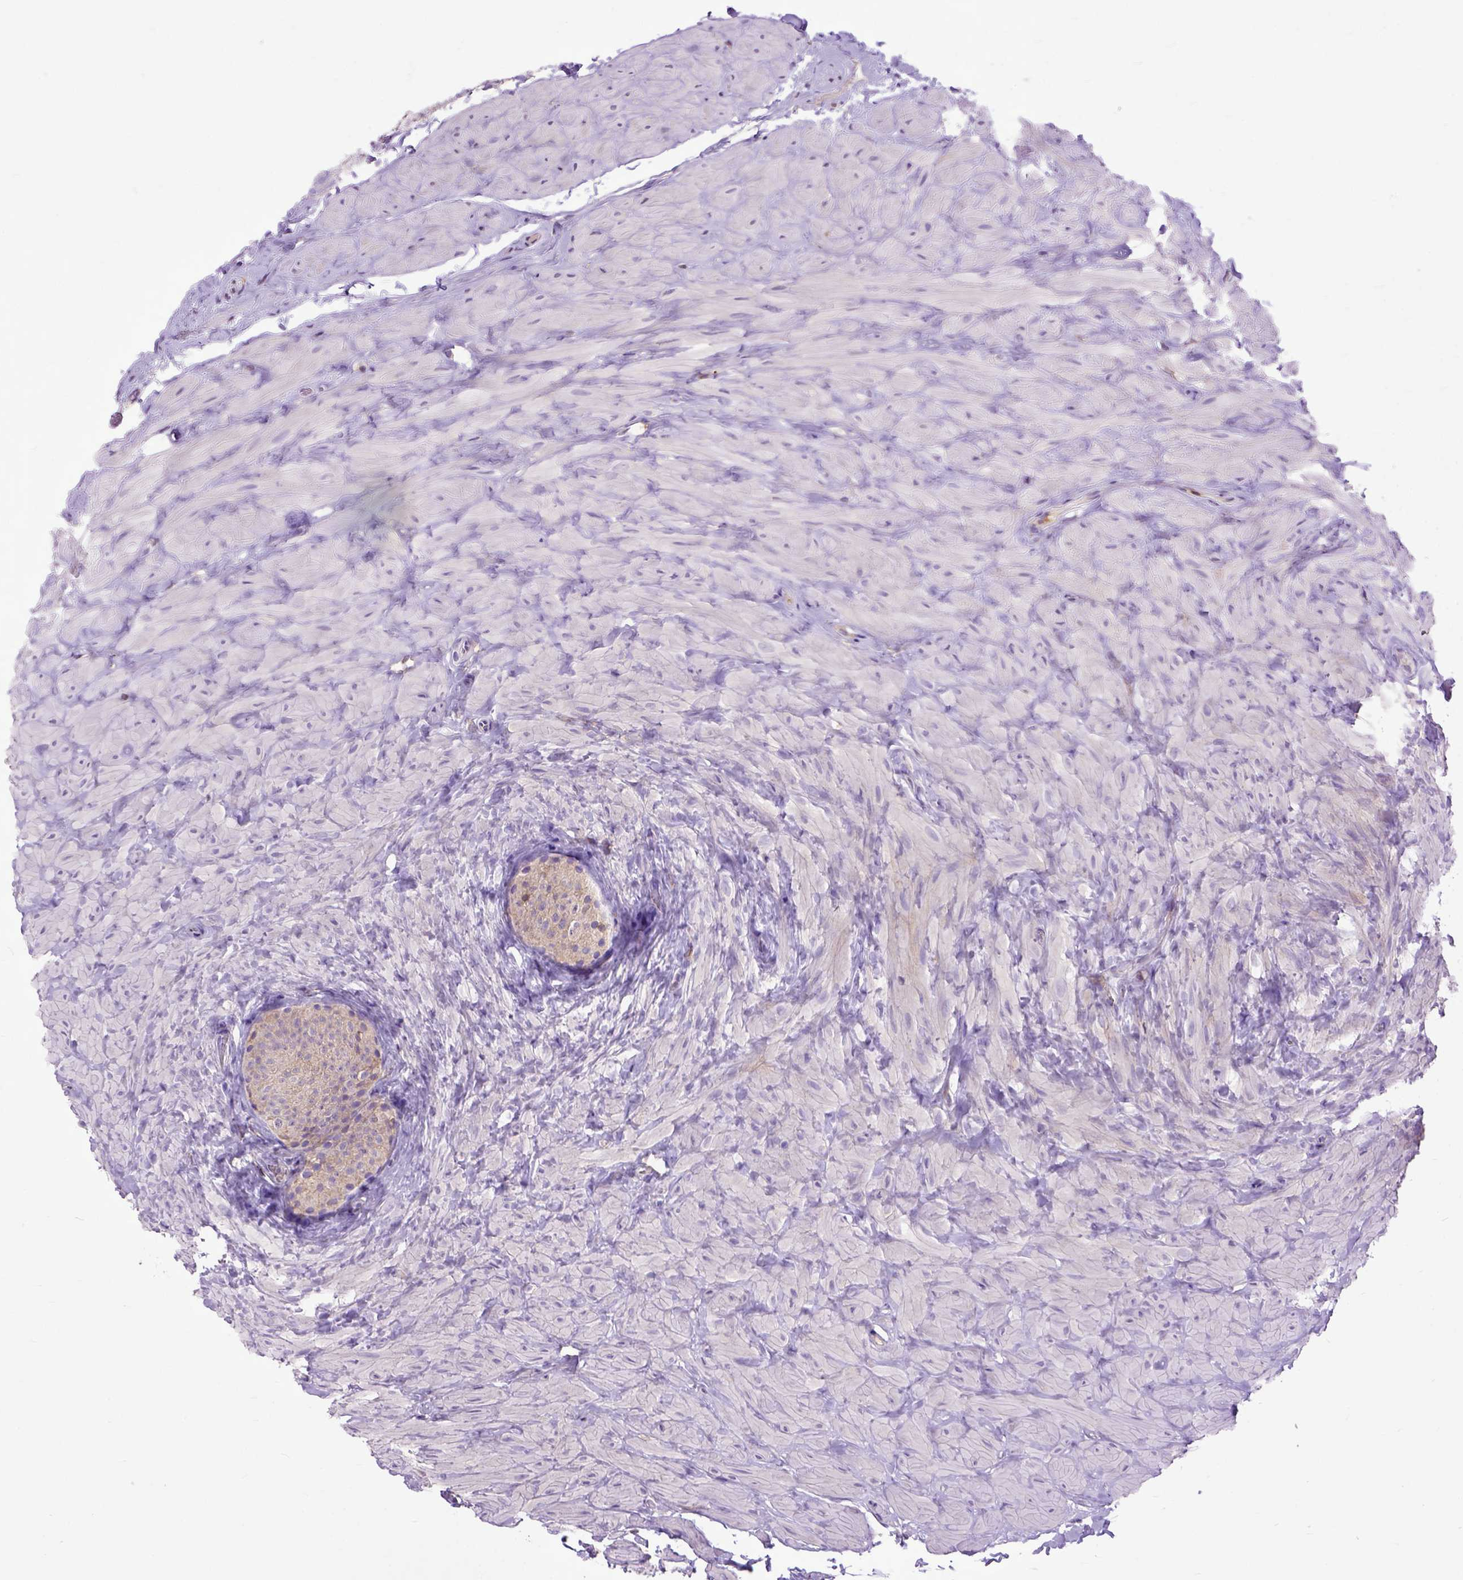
{"staining": {"intensity": "weak", "quantity": ">75%", "location": "cytoplasmic/membranous"}, "tissue": "epididymis", "cell_type": "Glandular cells", "image_type": "normal", "snomed": [{"axis": "morphology", "description": "Normal tissue, NOS"}, {"axis": "topography", "description": "Epididymis, spermatic cord, NOS"}, {"axis": "topography", "description": "Epididymis"}], "caption": "Approximately >75% of glandular cells in benign human epididymis reveal weak cytoplasmic/membranous protein staining as visualized by brown immunohistochemical staining.", "gene": "NAMPT", "patient": {"sex": "male", "age": 31}}